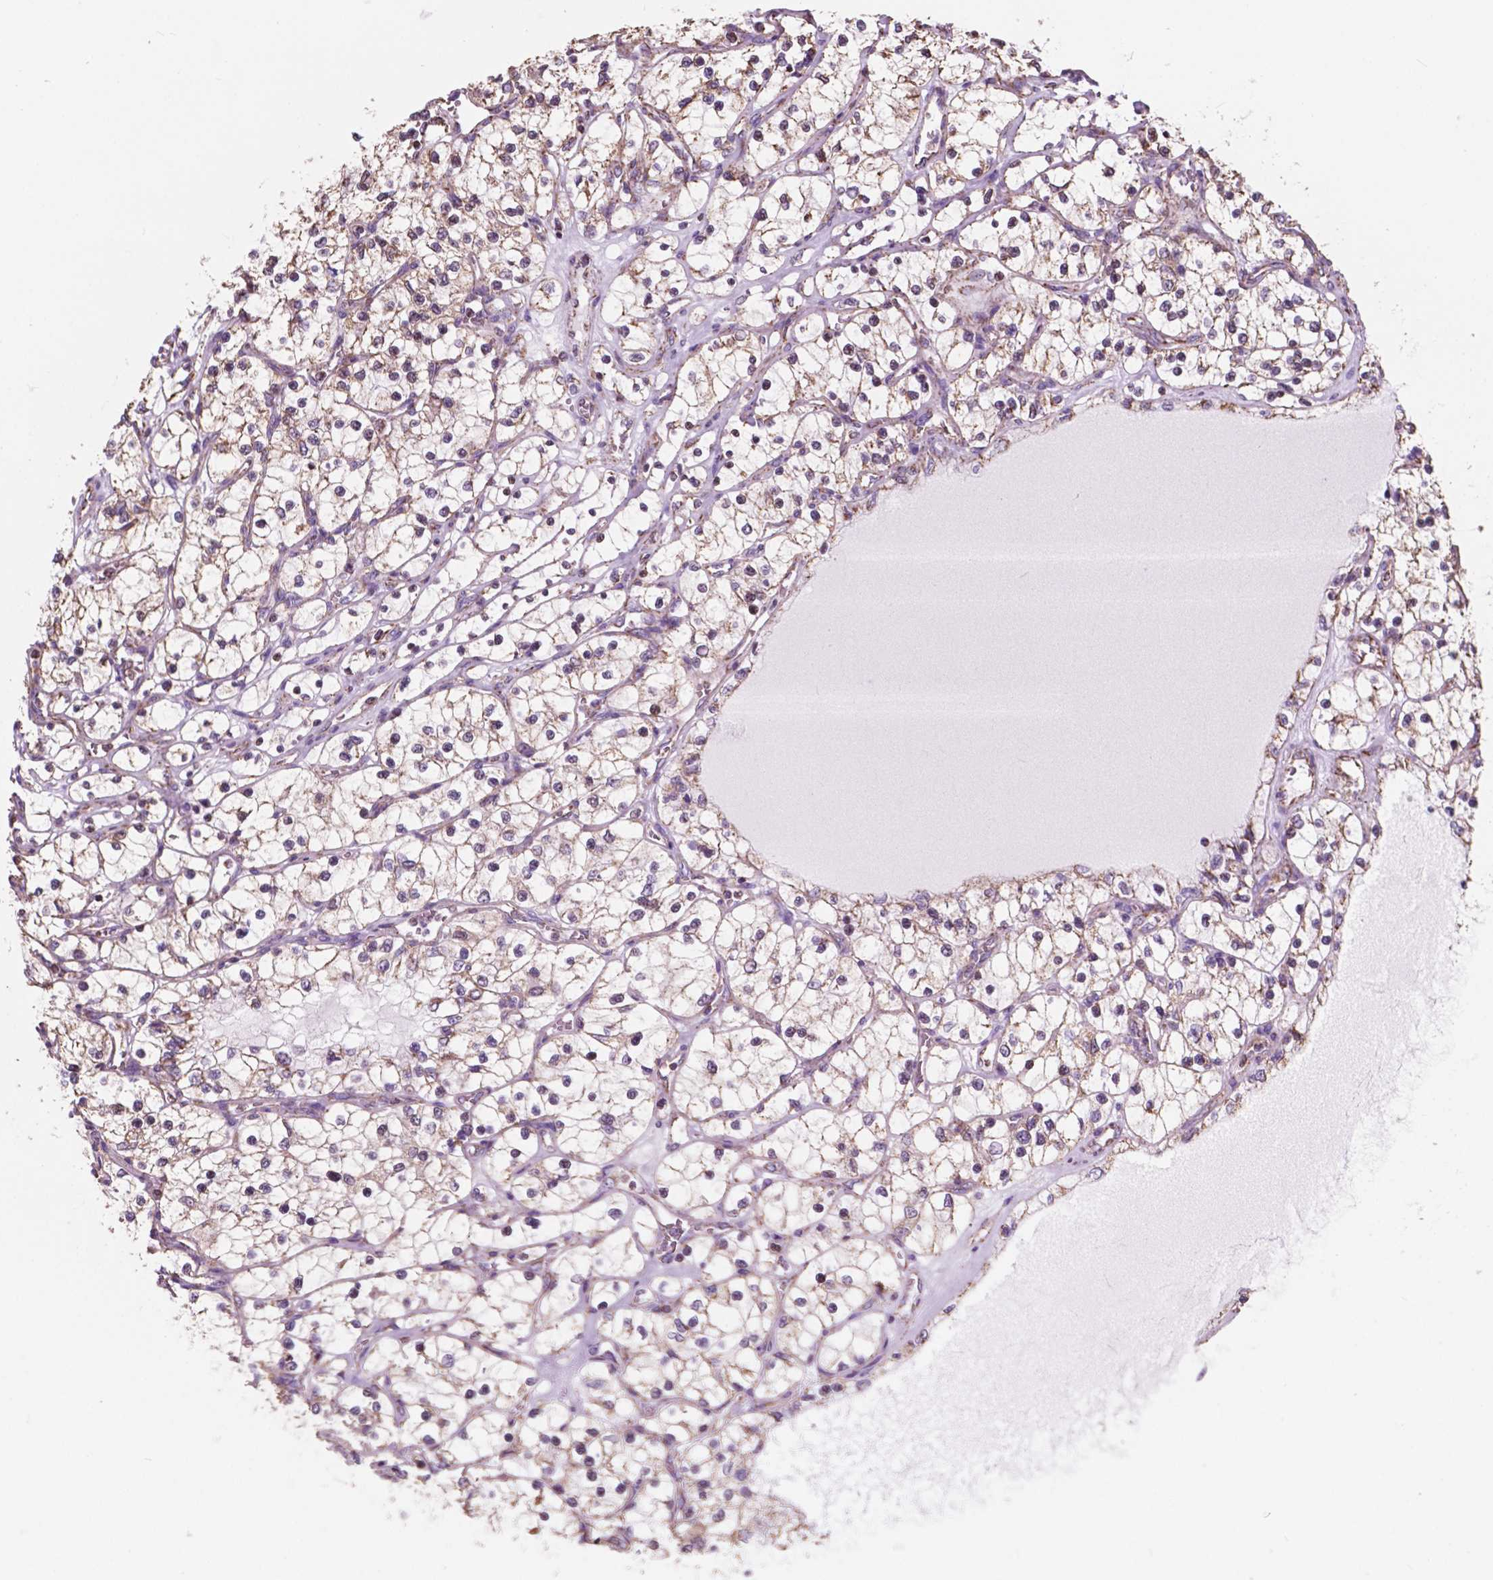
{"staining": {"intensity": "weak", "quantity": ">75%", "location": "cytoplasmic/membranous"}, "tissue": "renal cancer", "cell_type": "Tumor cells", "image_type": "cancer", "snomed": [{"axis": "morphology", "description": "Adenocarcinoma, NOS"}, {"axis": "topography", "description": "Kidney"}], "caption": "Immunohistochemistry (IHC) histopathology image of neoplastic tissue: renal cancer (adenocarcinoma) stained using IHC reveals low levels of weak protein expression localized specifically in the cytoplasmic/membranous of tumor cells, appearing as a cytoplasmic/membranous brown color.", "gene": "SCOC", "patient": {"sex": "female", "age": 69}}